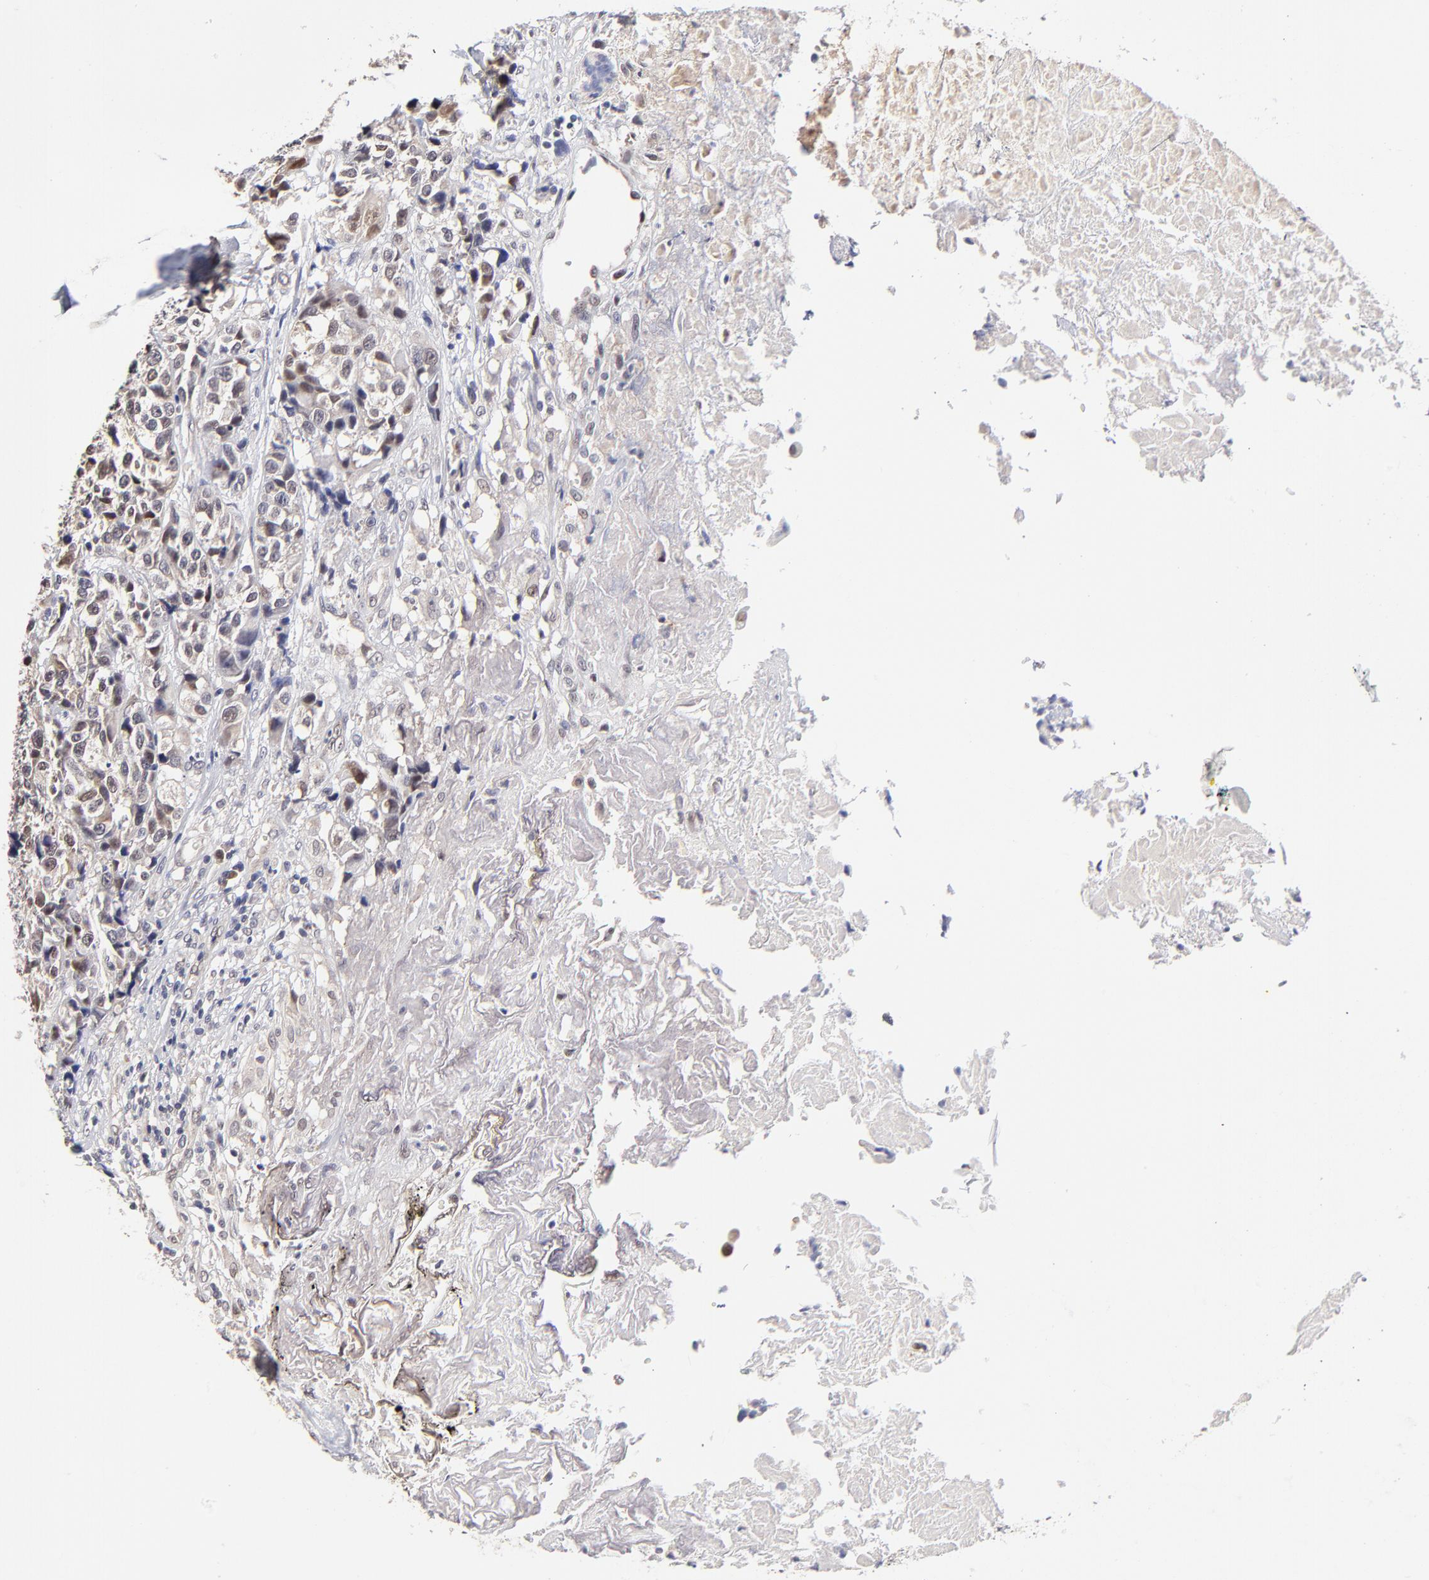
{"staining": {"intensity": "weak", "quantity": "25%-75%", "location": "cytoplasmic/membranous"}, "tissue": "urothelial cancer", "cell_type": "Tumor cells", "image_type": "cancer", "snomed": [{"axis": "morphology", "description": "Urothelial carcinoma, High grade"}, {"axis": "topography", "description": "Urinary bladder"}], "caption": "High-magnification brightfield microscopy of high-grade urothelial carcinoma stained with DAB (brown) and counterstained with hematoxylin (blue). tumor cells exhibit weak cytoplasmic/membranous expression is present in approximately25%-75% of cells. (brown staining indicates protein expression, while blue staining denotes nuclei).", "gene": "ZNF10", "patient": {"sex": "female", "age": 81}}